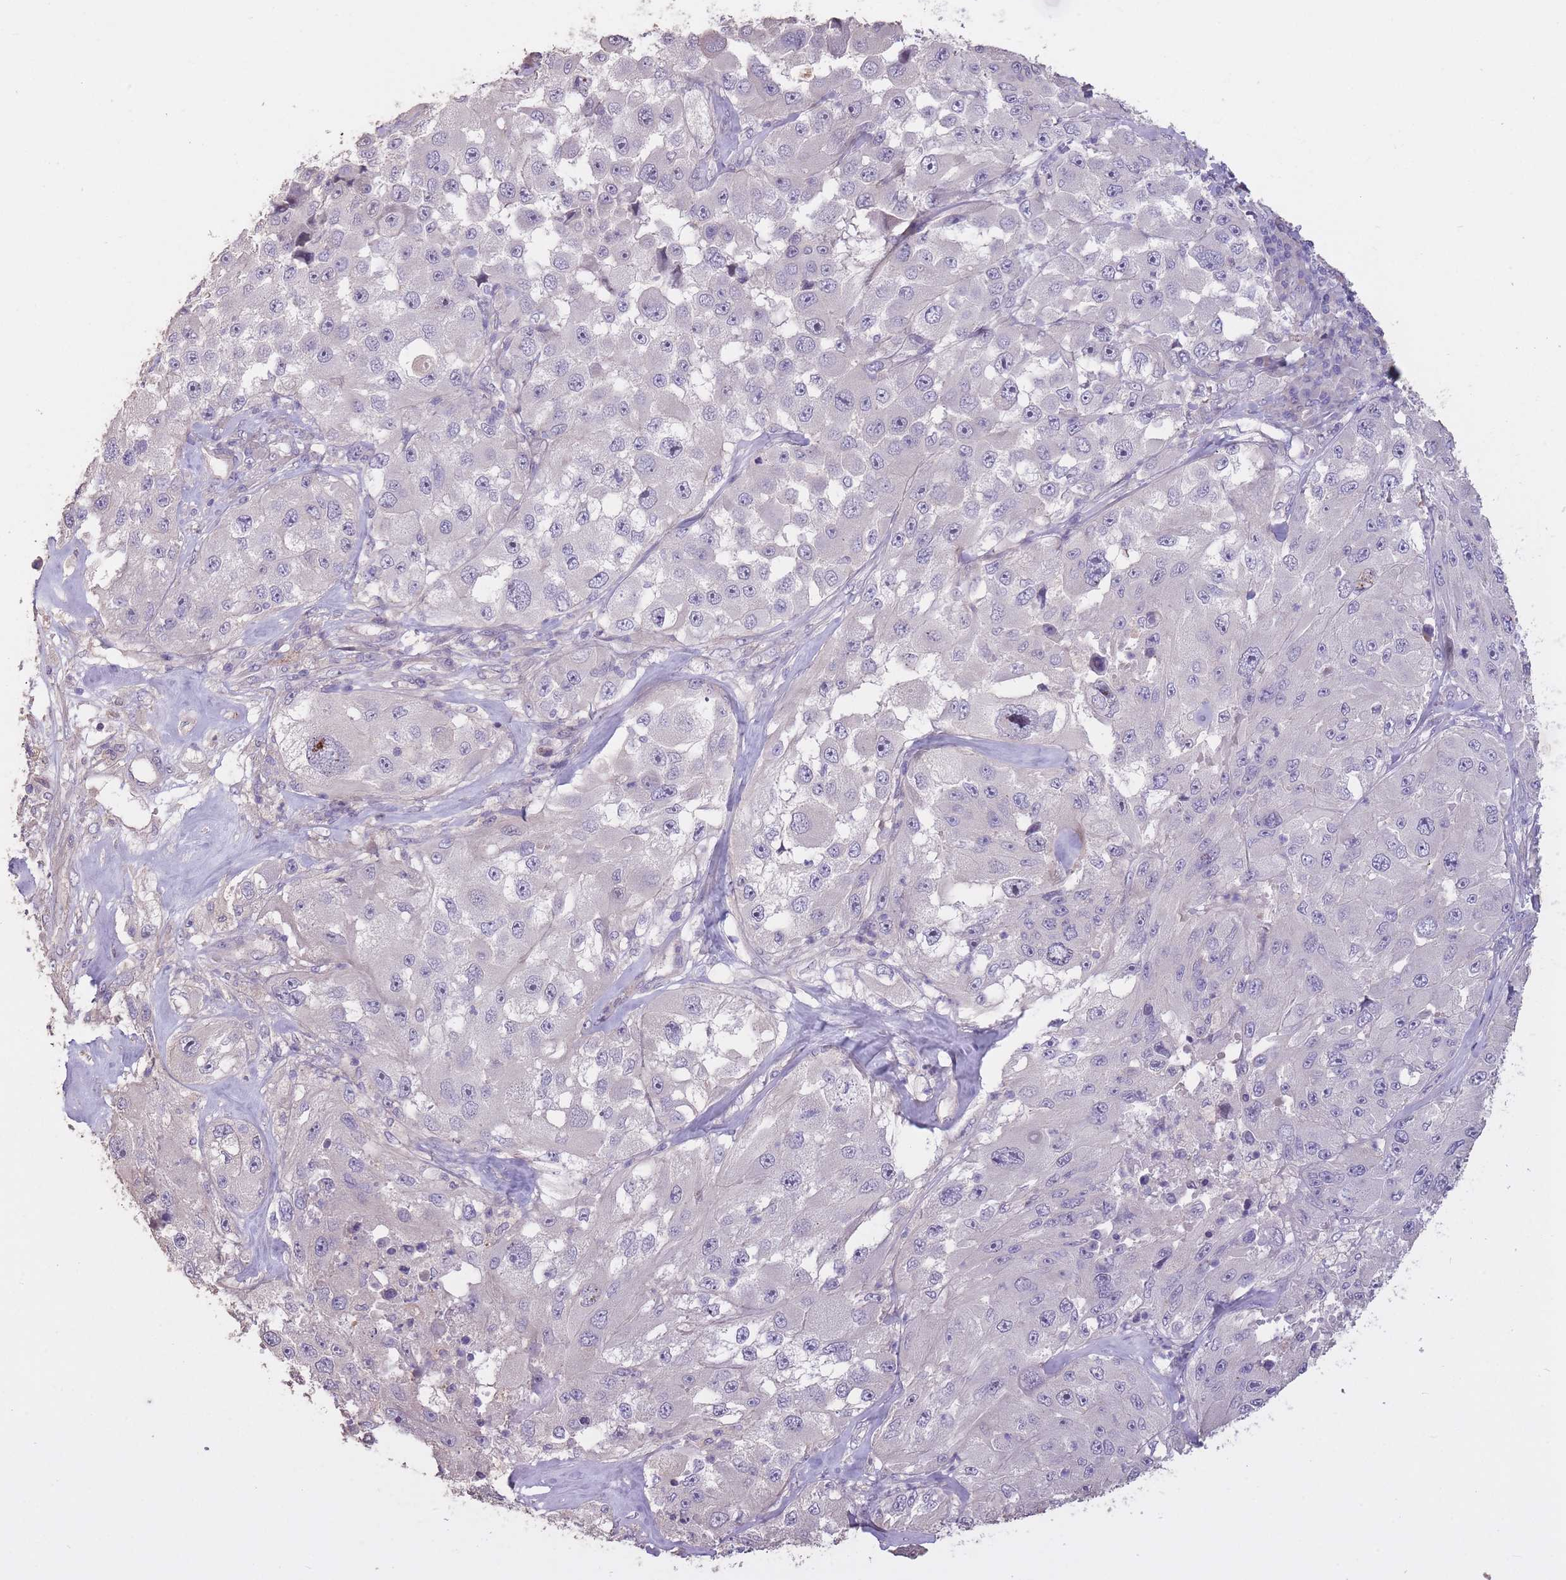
{"staining": {"intensity": "negative", "quantity": "none", "location": "none"}, "tissue": "melanoma", "cell_type": "Tumor cells", "image_type": "cancer", "snomed": [{"axis": "morphology", "description": "Malignant melanoma, Metastatic site"}, {"axis": "topography", "description": "Lymph node"}], "caption": "Immunohistochemistry photomicrograph of neoplastic tissue: melanoma stained with DAB exhibits no significant protein staining in tumor cells.", "gene": "RSPH10B", "patient": {"sex": "male", "age": 62}}